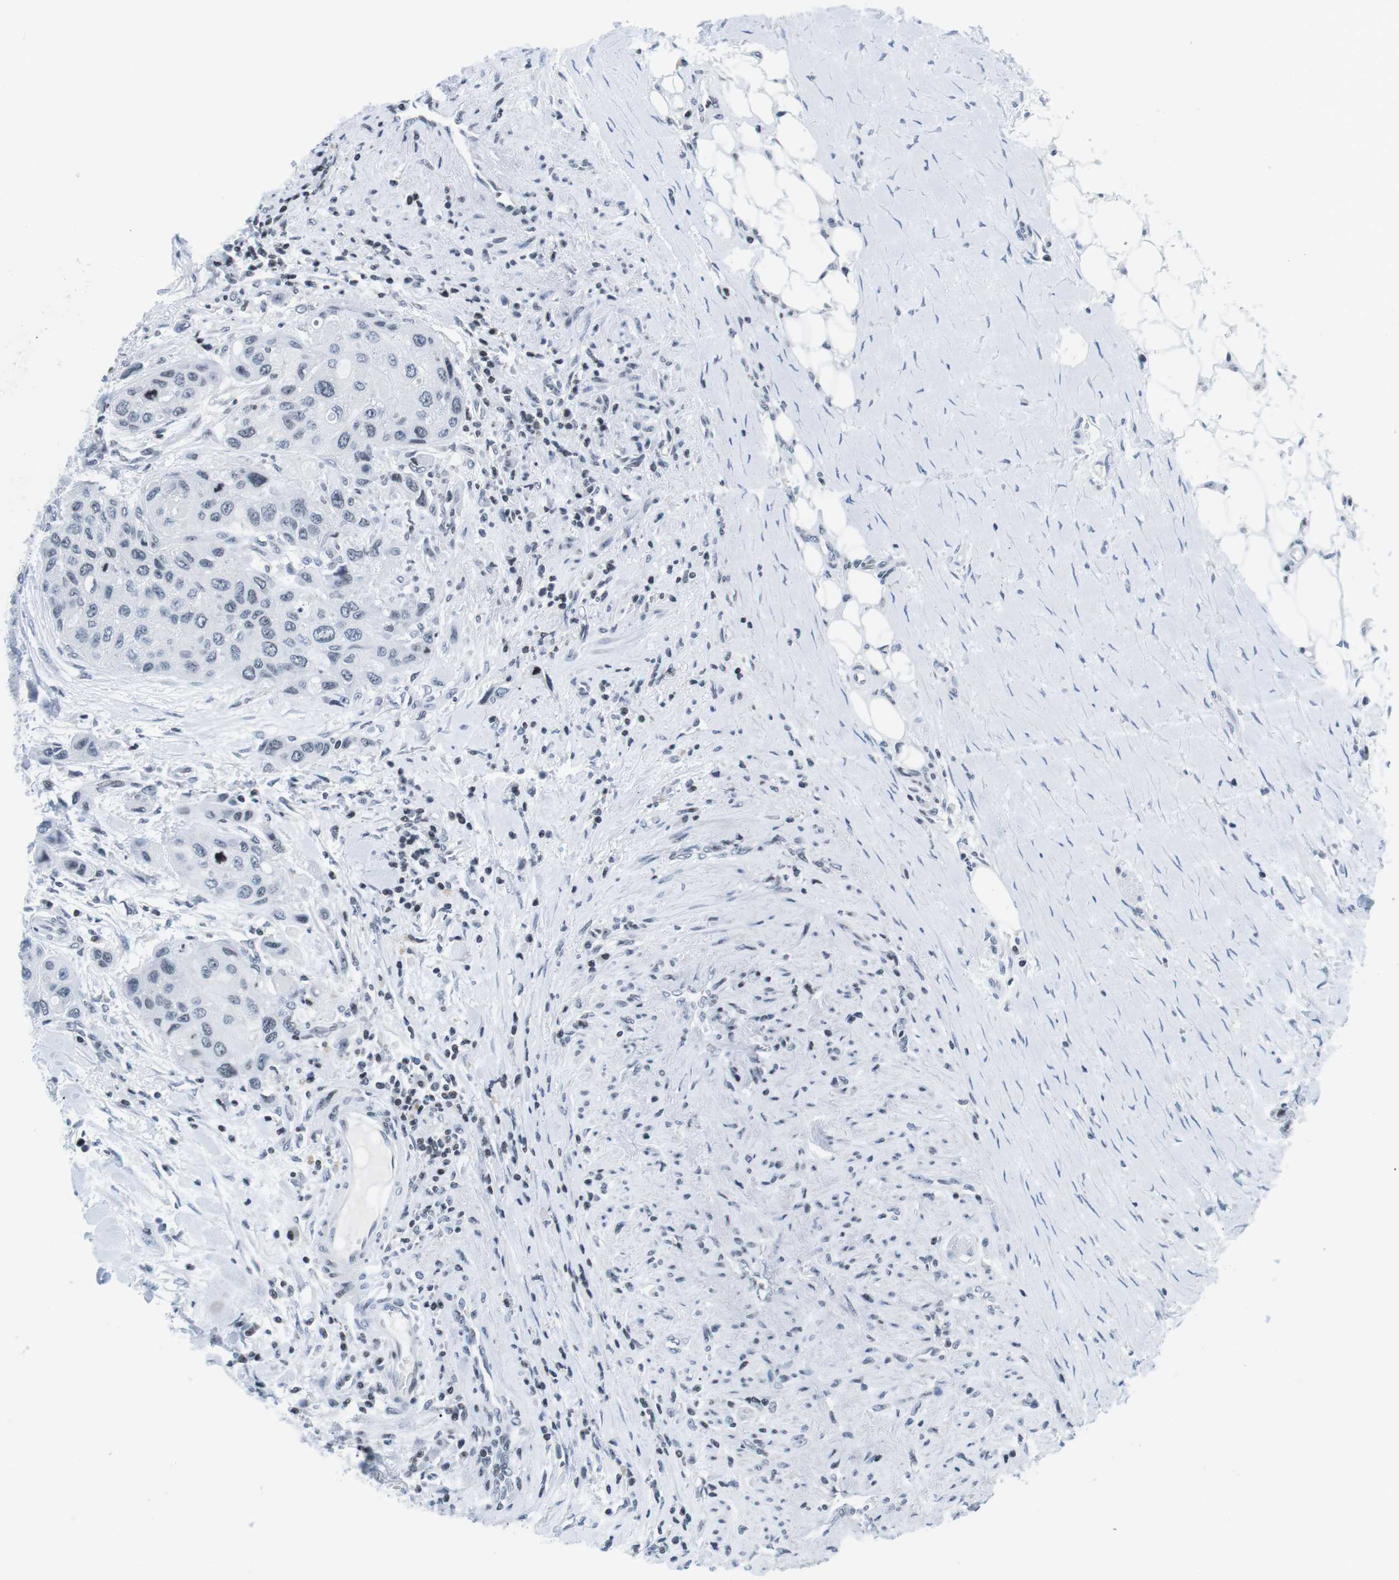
{"staining": {"intensity": "negative", "quantity": "none", "location": "none"}, "tissue": "urothelial cancer", "cell_type": "Tumor cells", "image_type": "cancer", "snomed": [{"axis": "morphology", "description": "Urothelial carcinoma, High grade"}, {"axis": "topography", "description": "Urinary bladder"}], "caption": "This is a micrograph of immunohistochemistry (IHC) staining of urothelial cancer, which shows no staining in tumor cells.", "gene": "E2F2", "patient": {"sex": "female", "age": 56}}